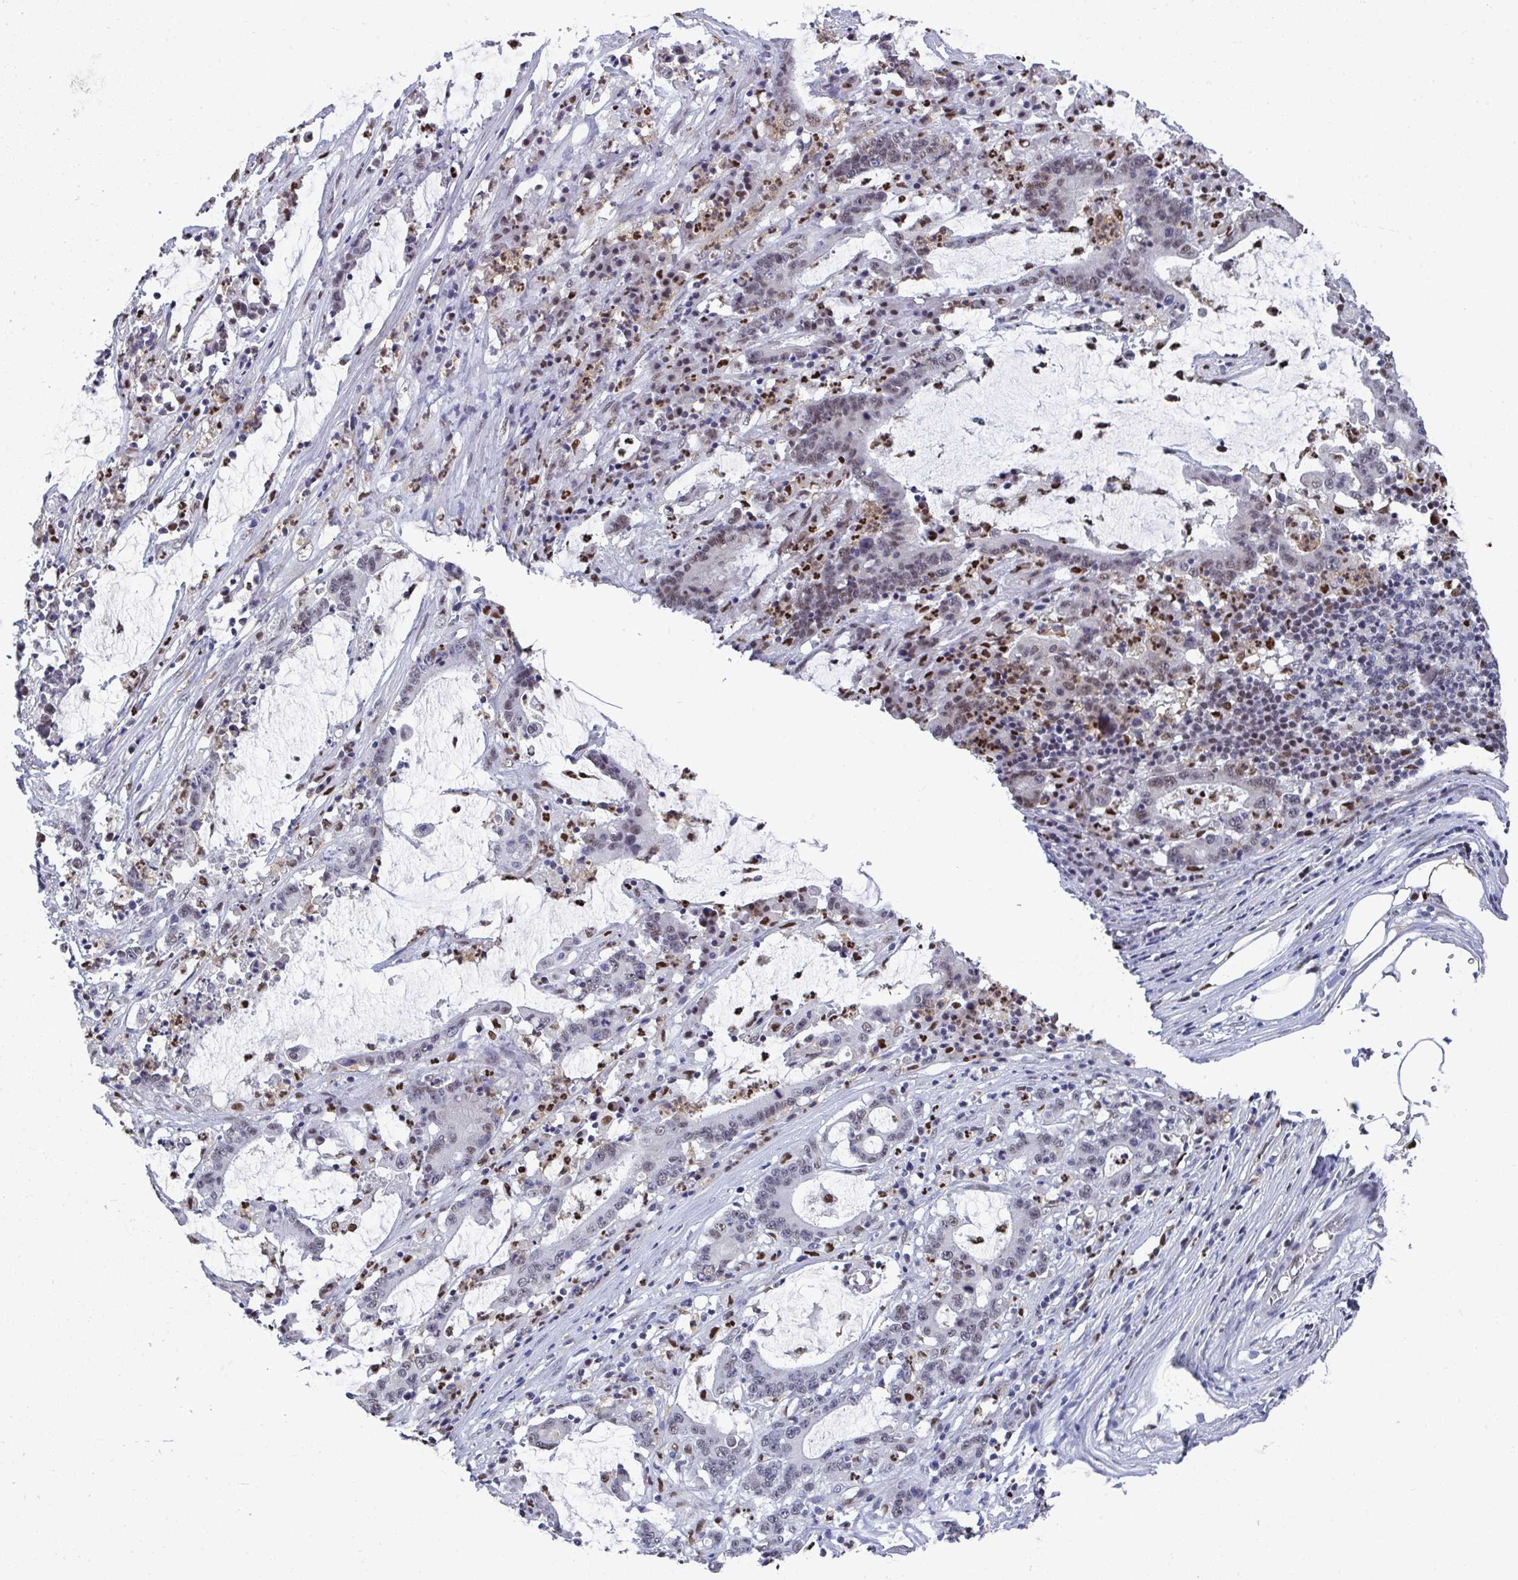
{"staining": {"intensity": "weak", "quantity": "<25%", "location": "nuclear"}, "tissue": "stomach cancer", "cell_type": "Tumor cells", "image_type": "cancer", "snomed": [{"axis": "morphology", "description": "Adenocarcinoma, NOS"}, {"axis": "topography", "description": "Stomach, upper"}], "caption": "This image is of stomach adenocarcinoma stained with immunohistochemistry to label a protein in brown with the nuclei are counter-stained blue. There is no expression in tumor cells.", "gene": "JDP2", "patient": {"sex": "male", "age": 68}}